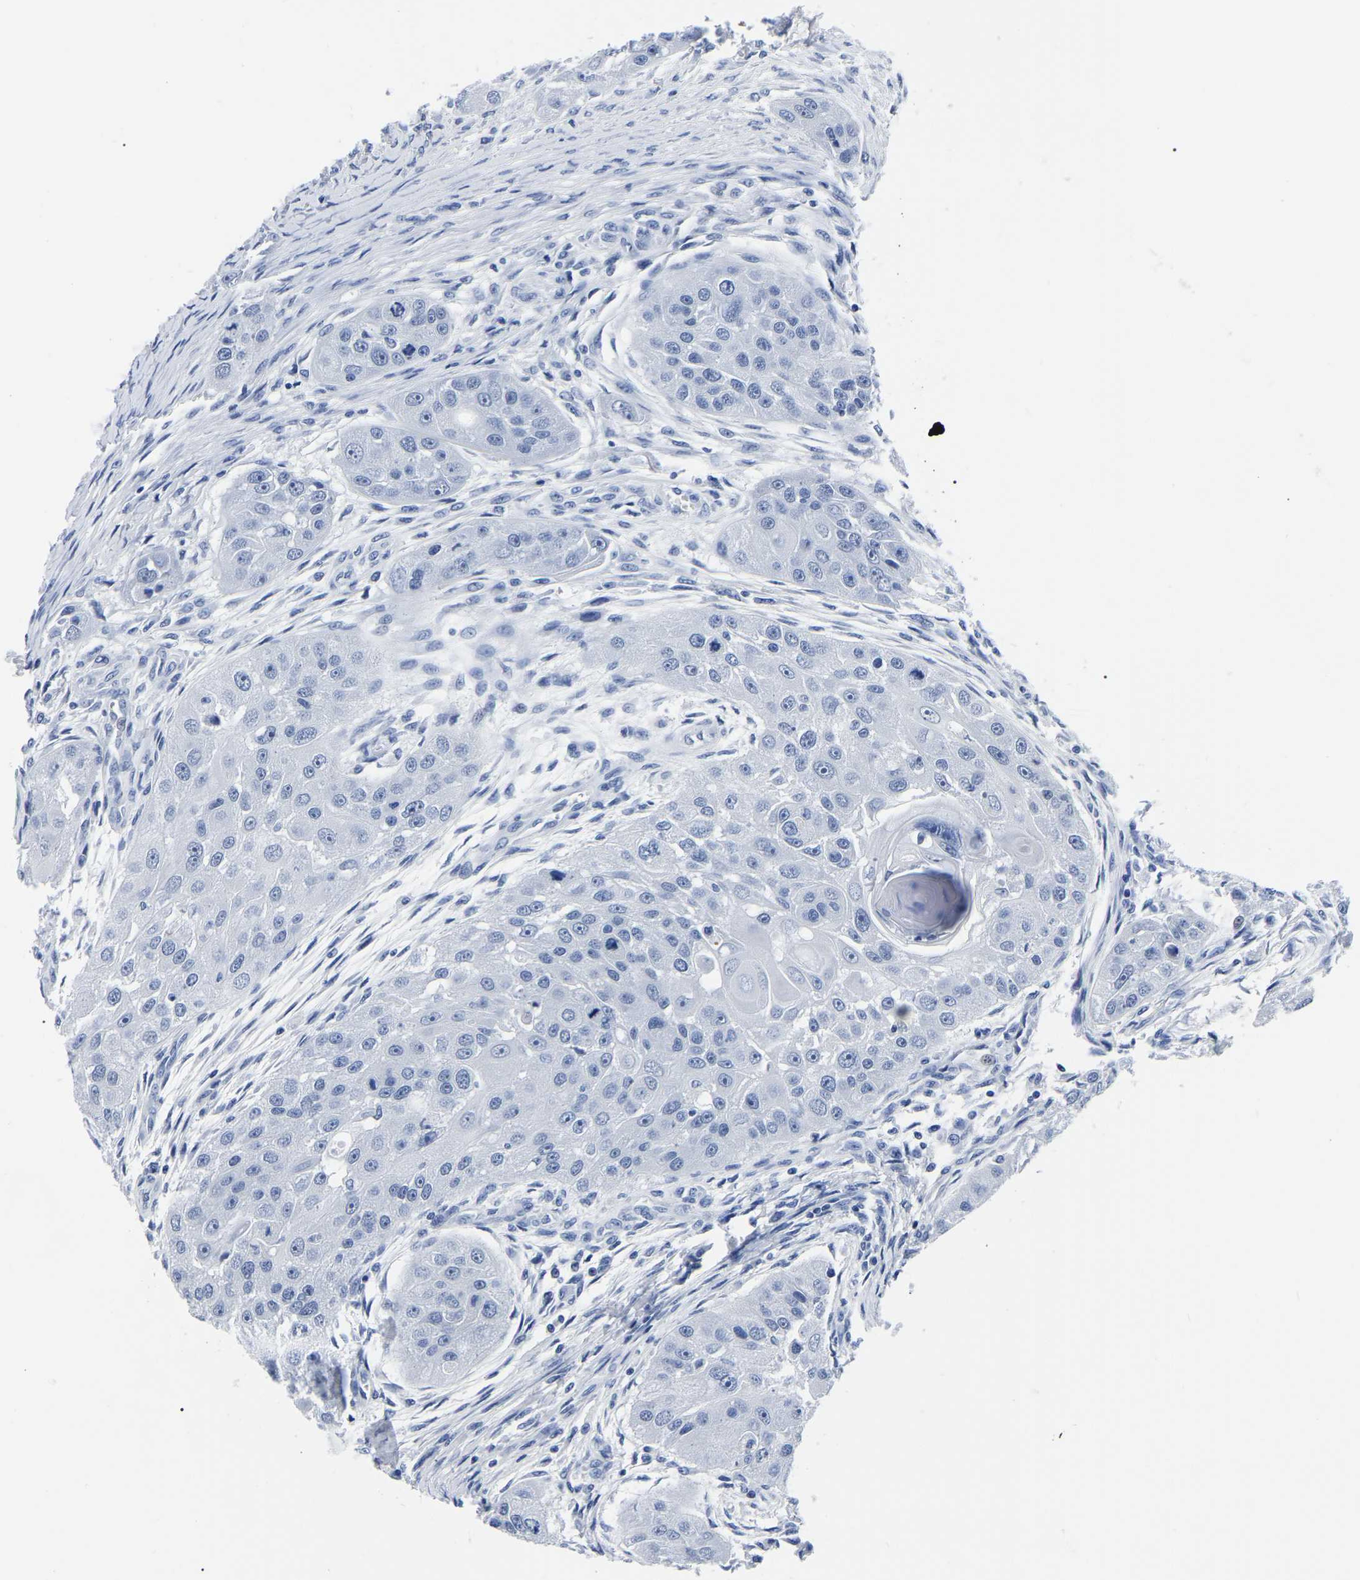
{"staining": {"intensity": "negative", "quantity": "none", "location": "none"}, "tissue": "head and neck cancer", "cell_type": "Tumor cells", "image_type": "cancer", "snomed": [{"axis": "morphology", "description": "Normal tissue, NOS"}, {"axis": "morphology", "description": "Squamous cell carcinoma, NOS"}, {"axis": "topography", "description": "Skeletal muscle"}, {"axis": "topography", "description": "Head-Neck"}], "caption": "A photomicrograph of human head and neck cancer is negative for staining in tumor cells.", "gene": "IMPG2", "patient": {"sex": "male", "age": 51}}